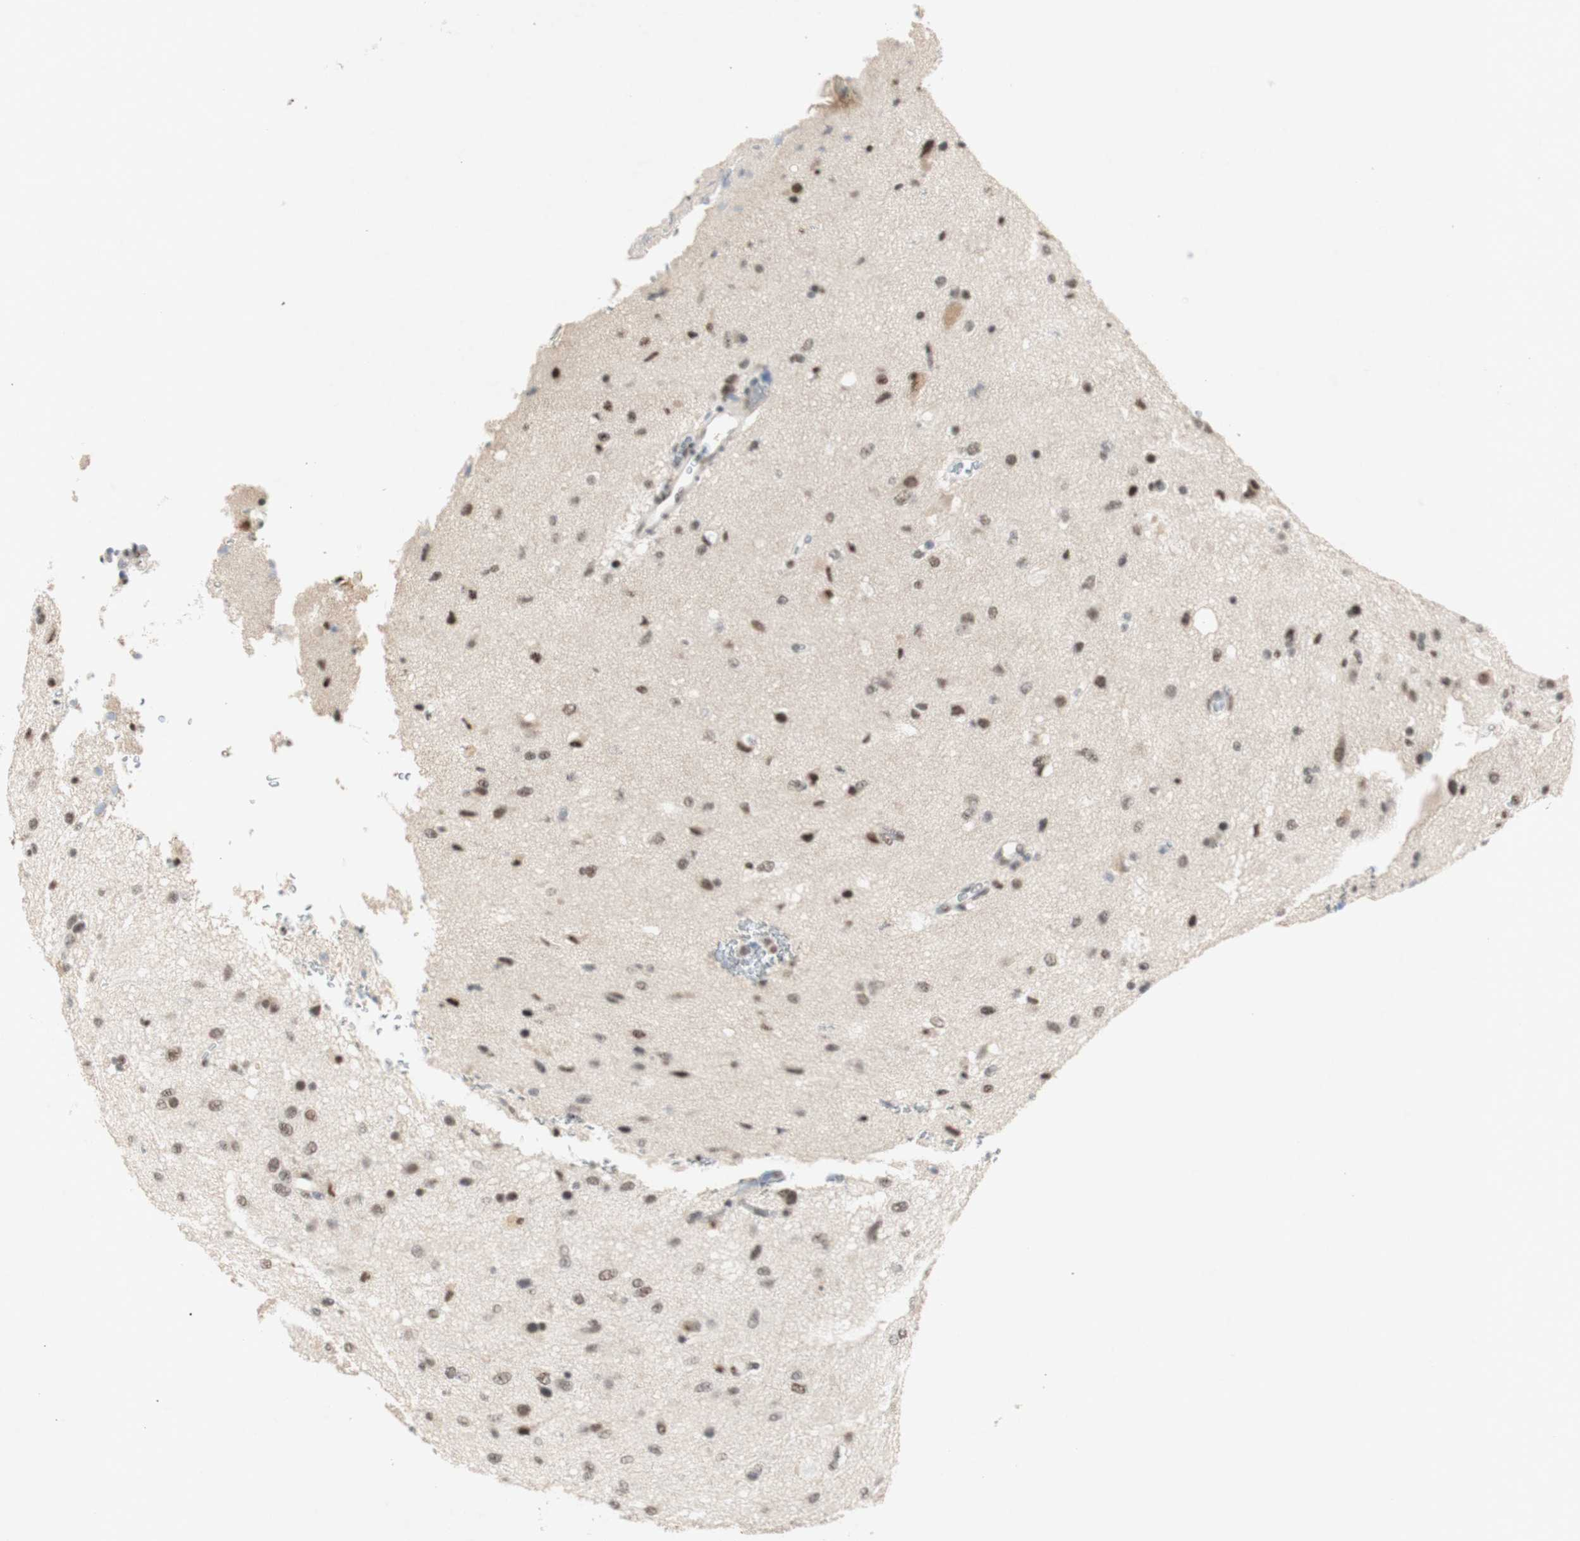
{"staining": {"intensity": "moderate", "quantity": ">75%", "location": "nuclear"}, "tissue": "glioma", "cell_type": "Tumor cells", "image_type": "cancer", "snomed": [{"axis": "morphology", "description": "Glioma, malignant, Low grade"}, {"axis": "topography", "description": "Brain"}], "caption": "The photomicrograph shows staining of glioma, revealing moderate nuclear protein expression (brown color) within tumor cells. The protein is stained brown, and the nuclei are stained in blue (DAB (3,3'-diaminobenzidine) IHC with brightfield microscopy, high magnification).", "gene": "SNRPB", "patient": {"sex": "male", "age": 77}}